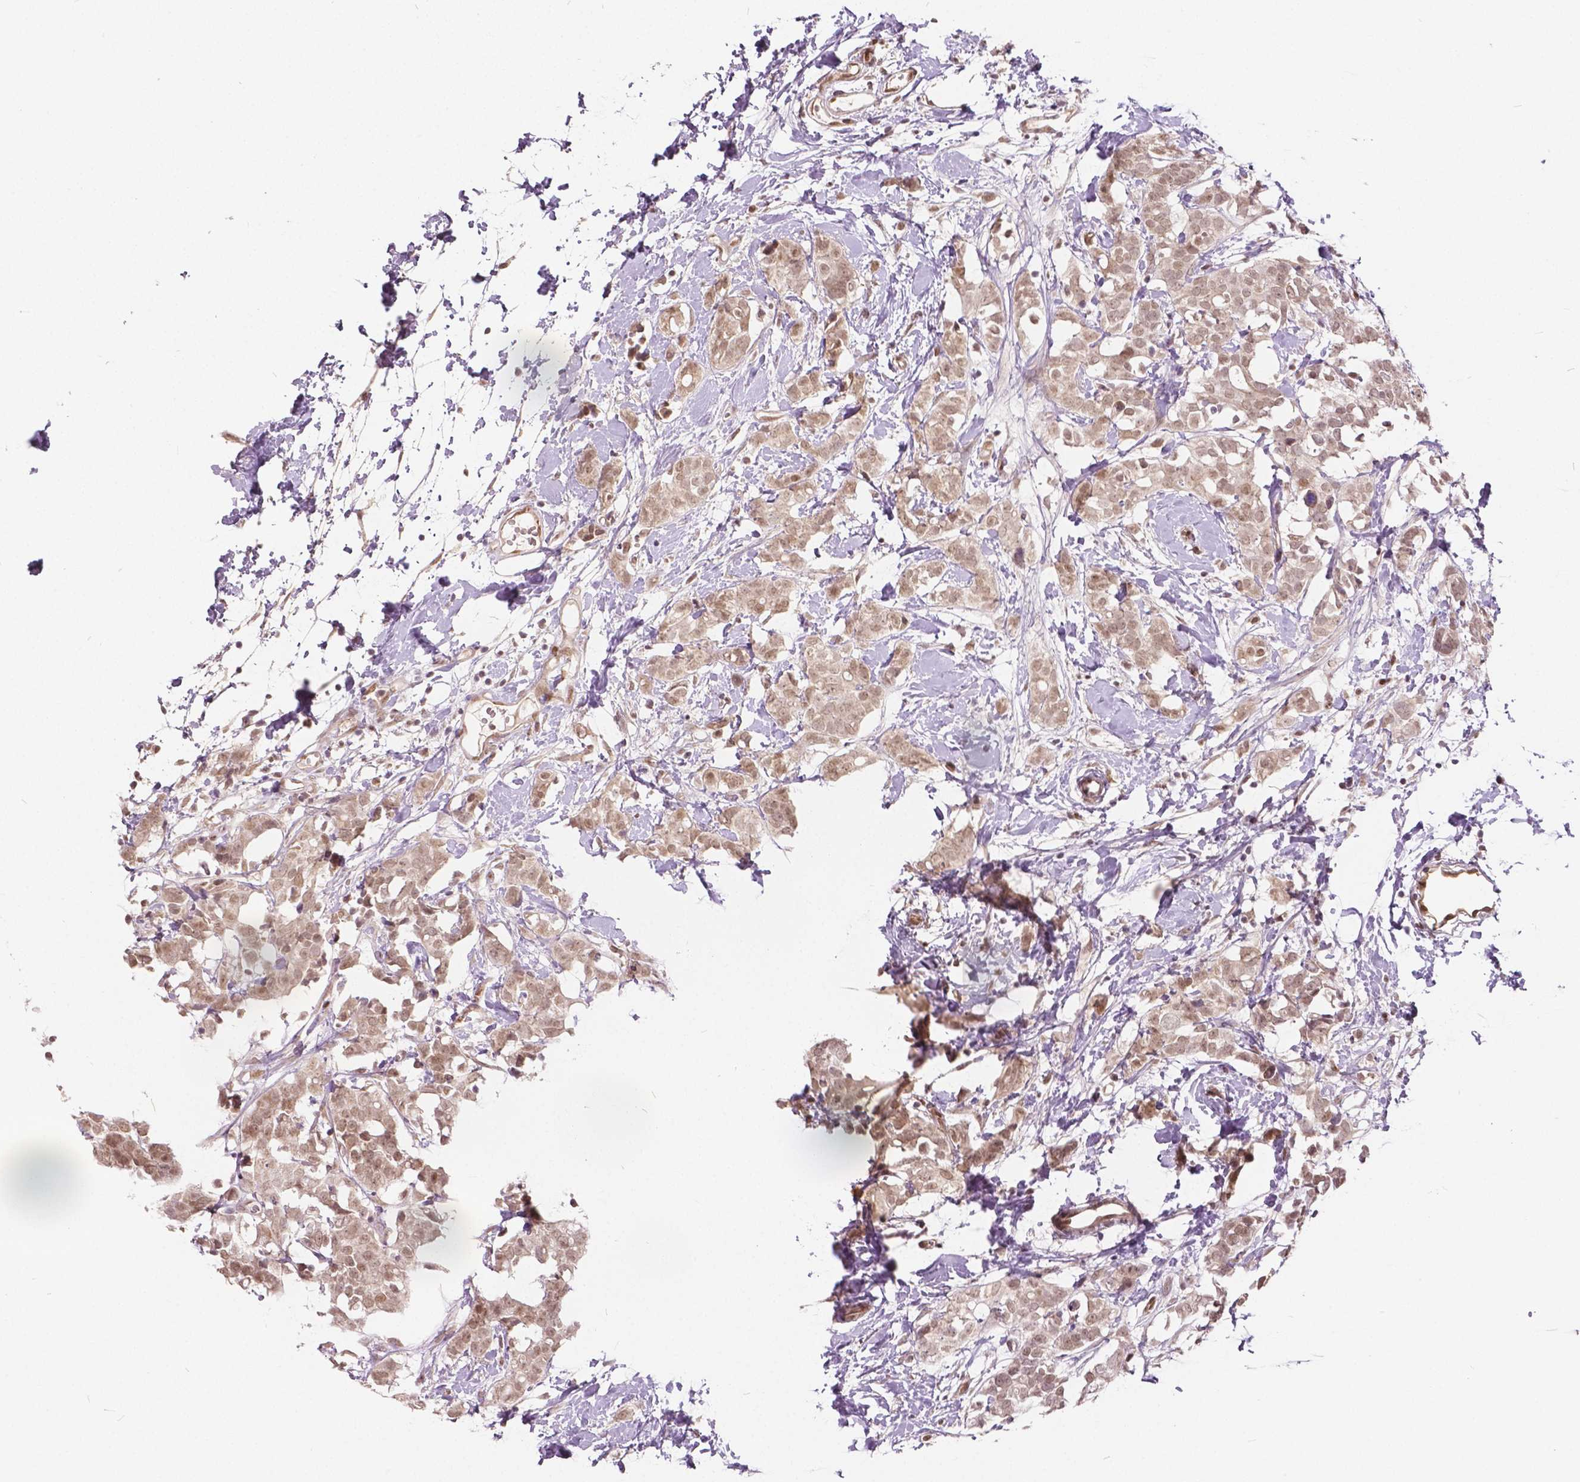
{"staining": {"intensity": "weak", "quantity": "<25%", "location": "nuclear"}, "tissue": "breast cancer", "cell_type": "Tumor cells", "image_type": "cancer", "snomed": [{"axis": "morphology", "description": "Duct carcinoma"}, {"axis": "topography", "description": "Breast"}], "caption": "Immunohistochemical staining of breast cancer (infiltrating ductal carcinoma) displays no significant staining in tumor cells.", "gene": "HMBOX1", "patient": {"sex": "female", "age": 40}}